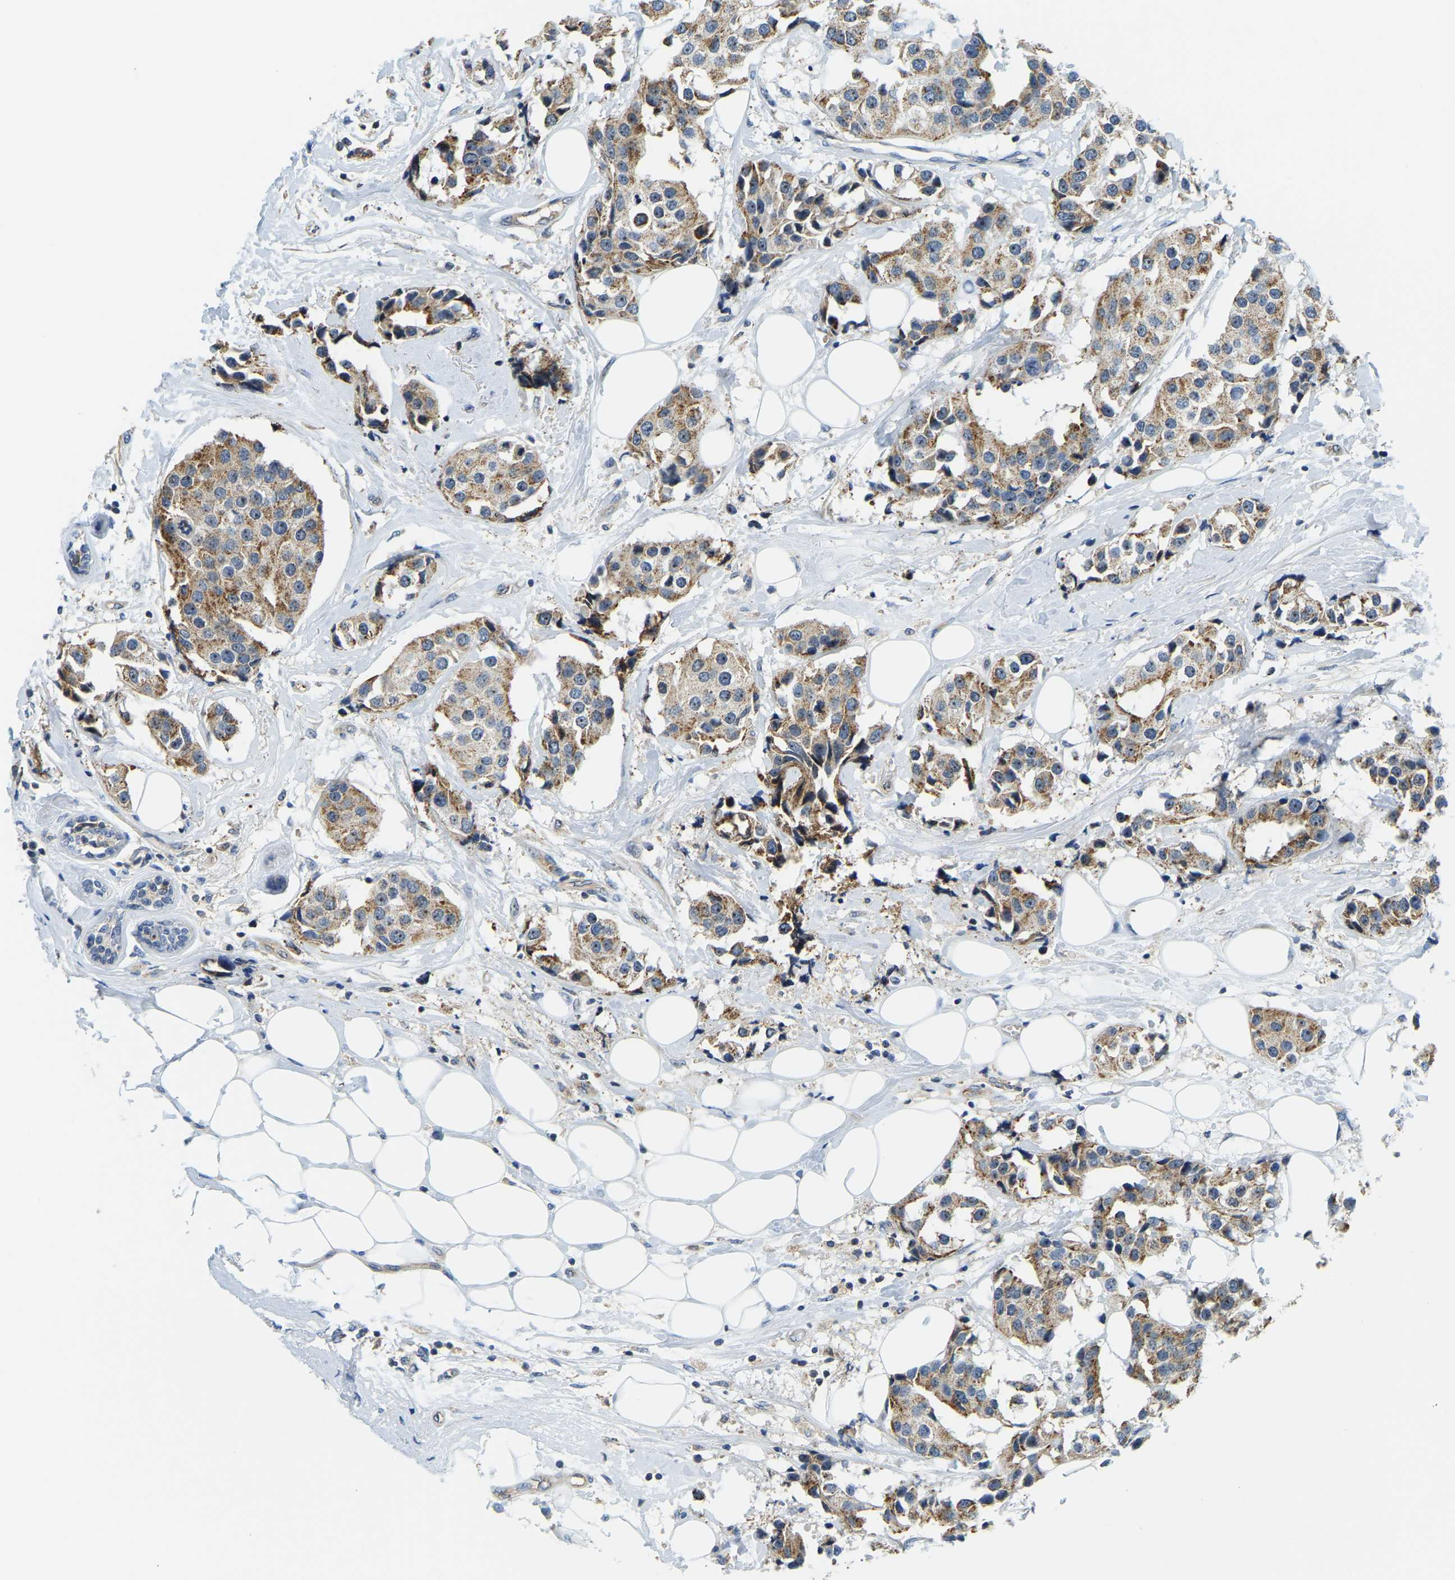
{"staining": {"intensity": "moderate", "quantity": ">75%", "location": "cytoplasmic/membranous"}, "tissue": "breast cancer", "cell_type": "Tumor cells", "image_type": "cancer", "snomed": [{"axis": "morphology", "description": "Normal tissue, NOS"}, {"axis": "morphology", "description": "Duct carcinoma"}, {"axis": "topography", "description": "Breast"}], "caption": "Protein staining of breast cancer (invasive ductal carcinoma) tissue exhibits moderate cytoplasmic/membranous positivity in approximately >75% of tumor cells. (IHC, brightfield microscopy, high magnification).", "gene": "RRP1", "patient": {"sex": "female", "age": 39}}